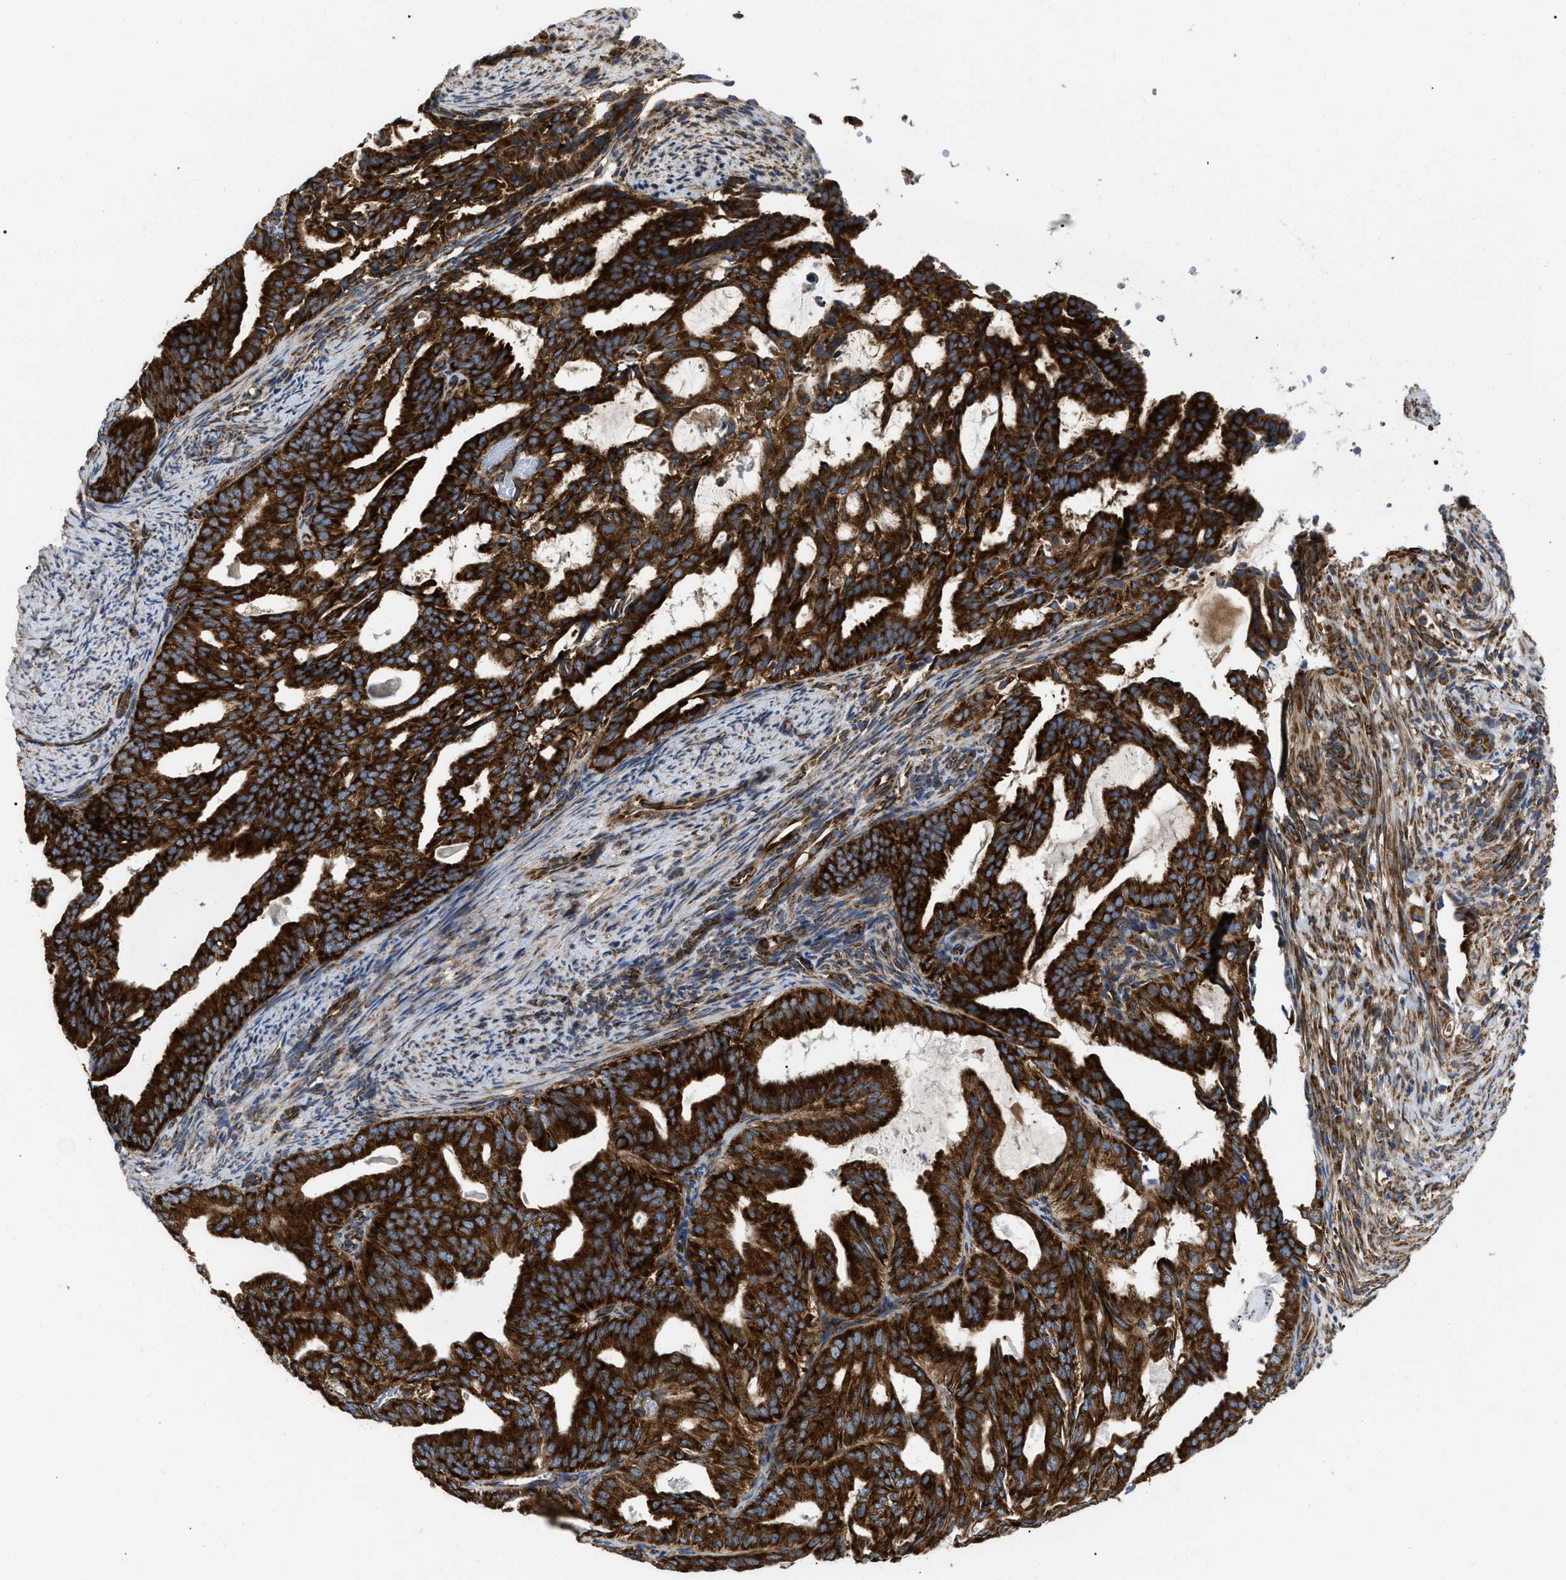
{"staining": {"intensity": "strong", "quantity": ">75%", "location": "cytoplasmic/membranous"}, "tissue": "endometrial cancer", "cell_type": "Tumor cells", "image_type": "cancer", "snomed": [{"axis": "morphology", "description": "Adenocarcinoma, NOS"}, {"axis": "topography", "description": "Endometrium"}], "caption": "Adenocarcinoma (endometrial) stained for a protein (brown) exhibits strong cytoplasmic/membranous positive expression in about >75% of tumor cells.", "gene": "FAM120A", "patient": {"sex": "female", "age": 58}}